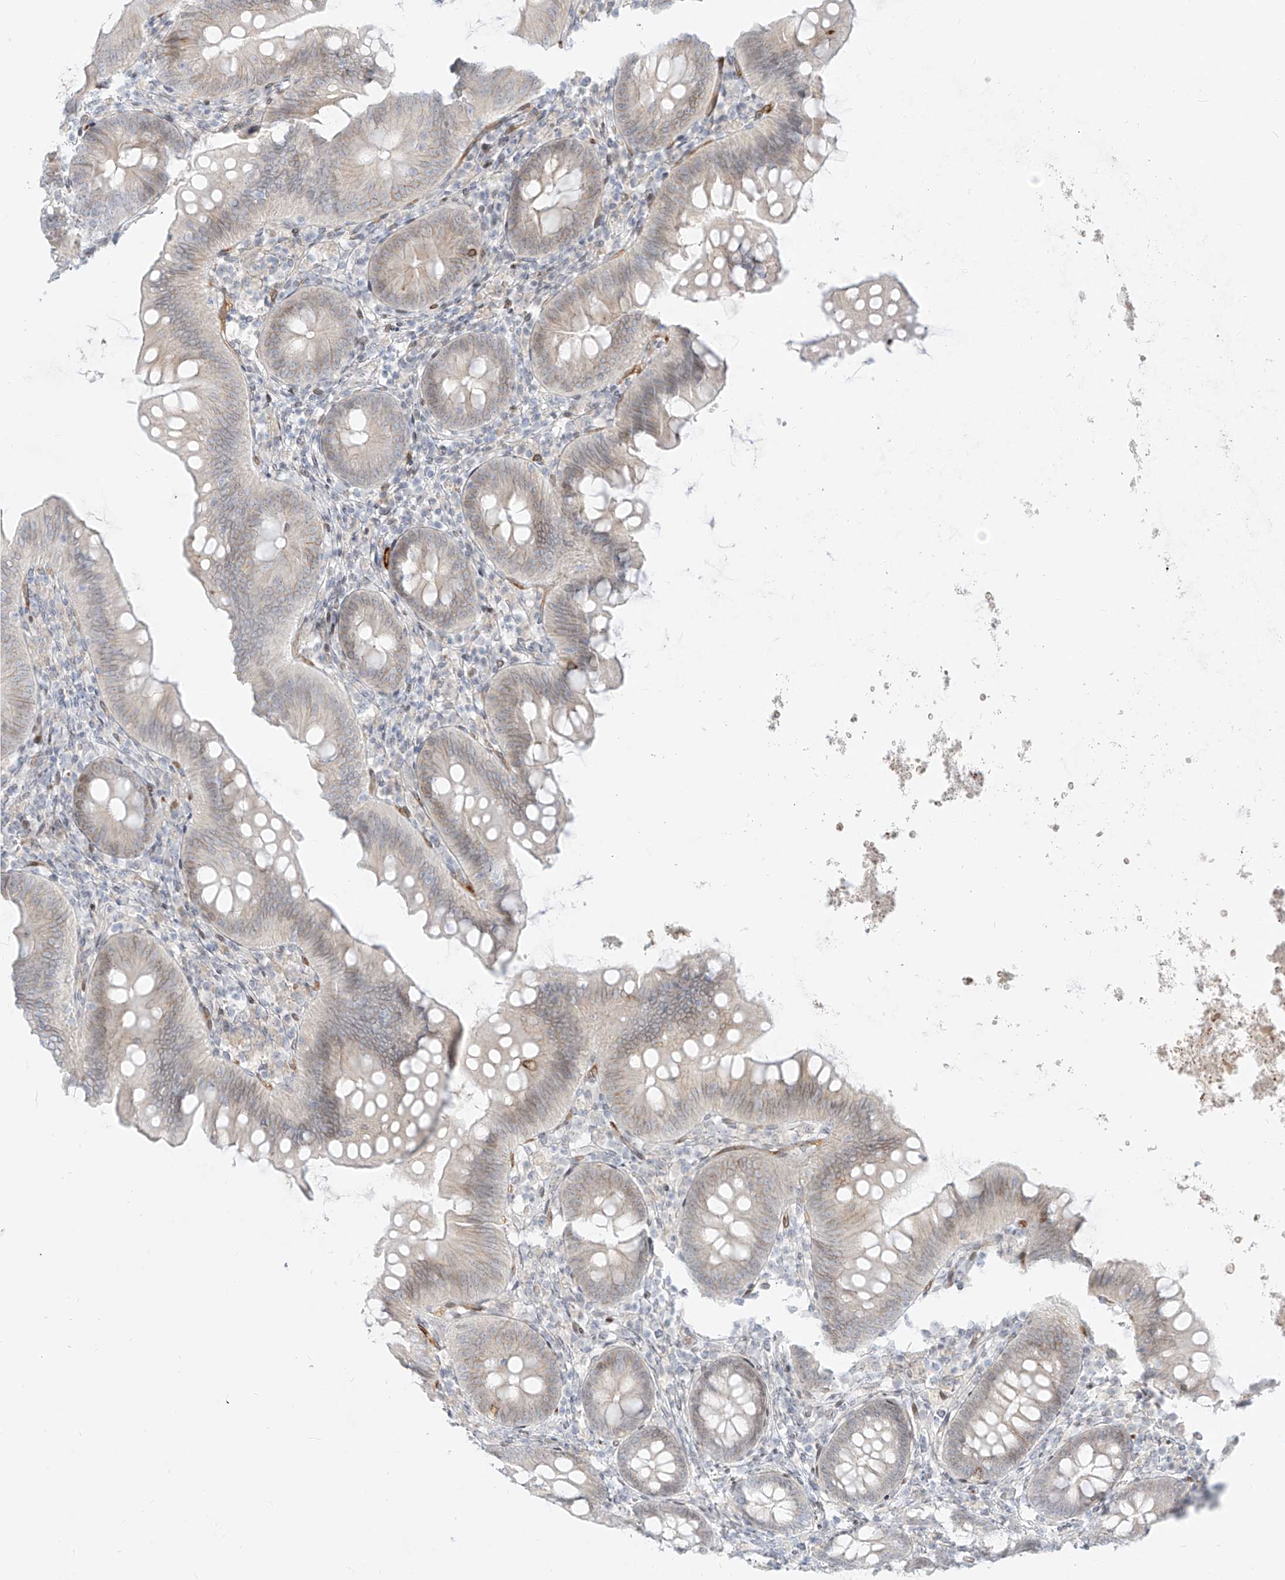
{"staining": {"intensity": "weak", "quantity": "25%-75%", "location": "cytoplasmic/membranous"}, "tissue": "appendix", "cell_type": "Glandular cells", "image_type": "normal", "snomed": [{"axis": "morphology", "description": "Normal tissue, NOS"}, {"axis": "topography", "description": "Appendix"}], "caption": "Immunohistochemical staining of benign human appendix reveals 25%-75% levels of weak cytoplasmic/membranous protein positivity in about 25%-75% of glandular cells. (DAB (3,3'-diaminobenzidine) IHC, brown staining for protein, blue staining for nuclei).", "gene": "NHSL1", "patient": {"sex": "female", "age": 62}}